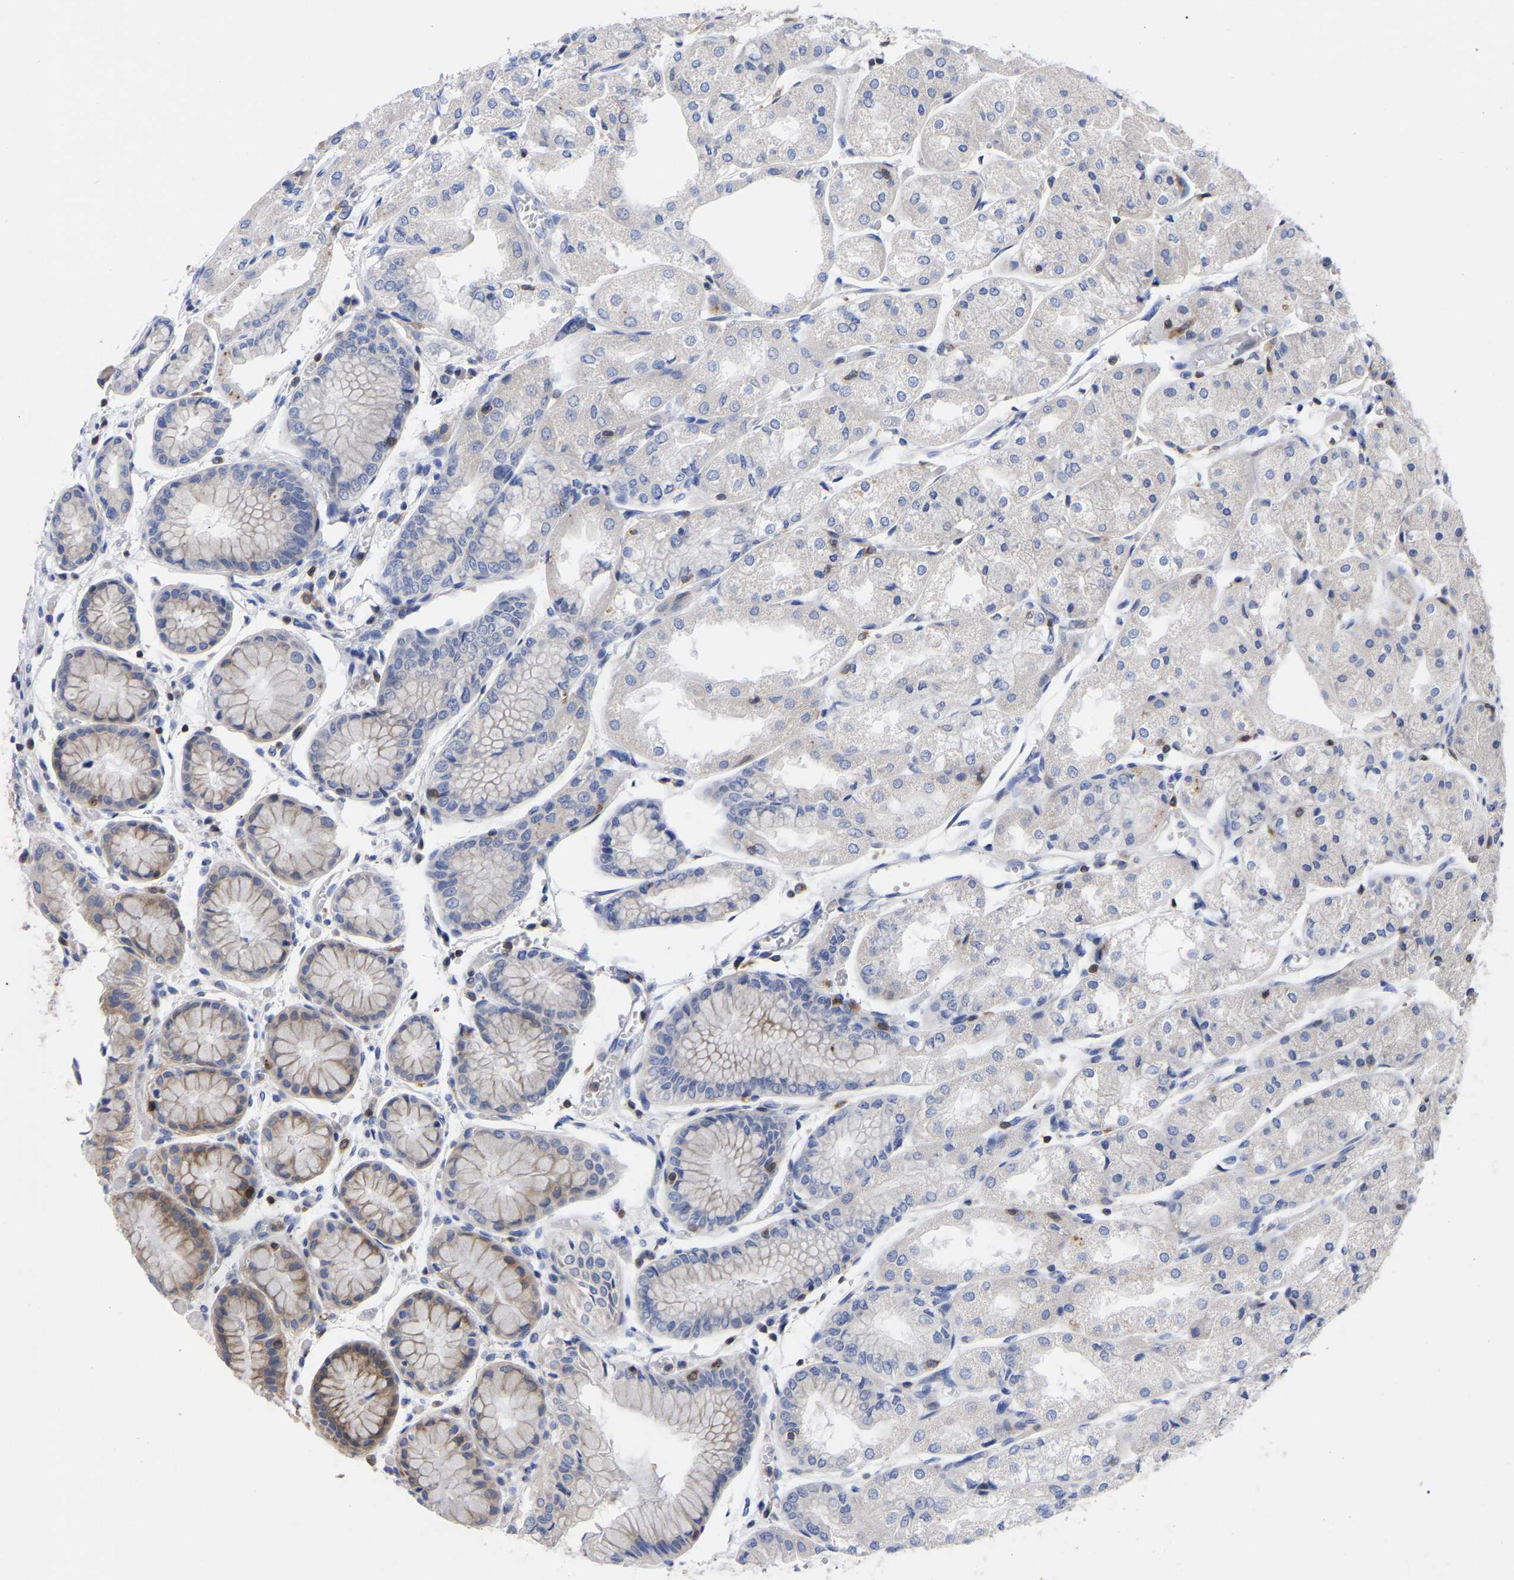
{"staining": {"intensity": "weak", "quantity": "<25%", "location": "cytoplasmic/membranous"}, "tissue": "stomach", "cell_type": "Glandular cells", "image_type": "normal", "snomed": [{"axis": "morphology", "description": "Normal tissue, NOS"}, {"axis": "topography", "description": "Stomach, upper"}], "caption": "Normal stomach was stained to show a protein in brown. There is no significant staining in glandular cells.", "gene": "PTPN7", "patient": {"sex": "male", "age": 72}}